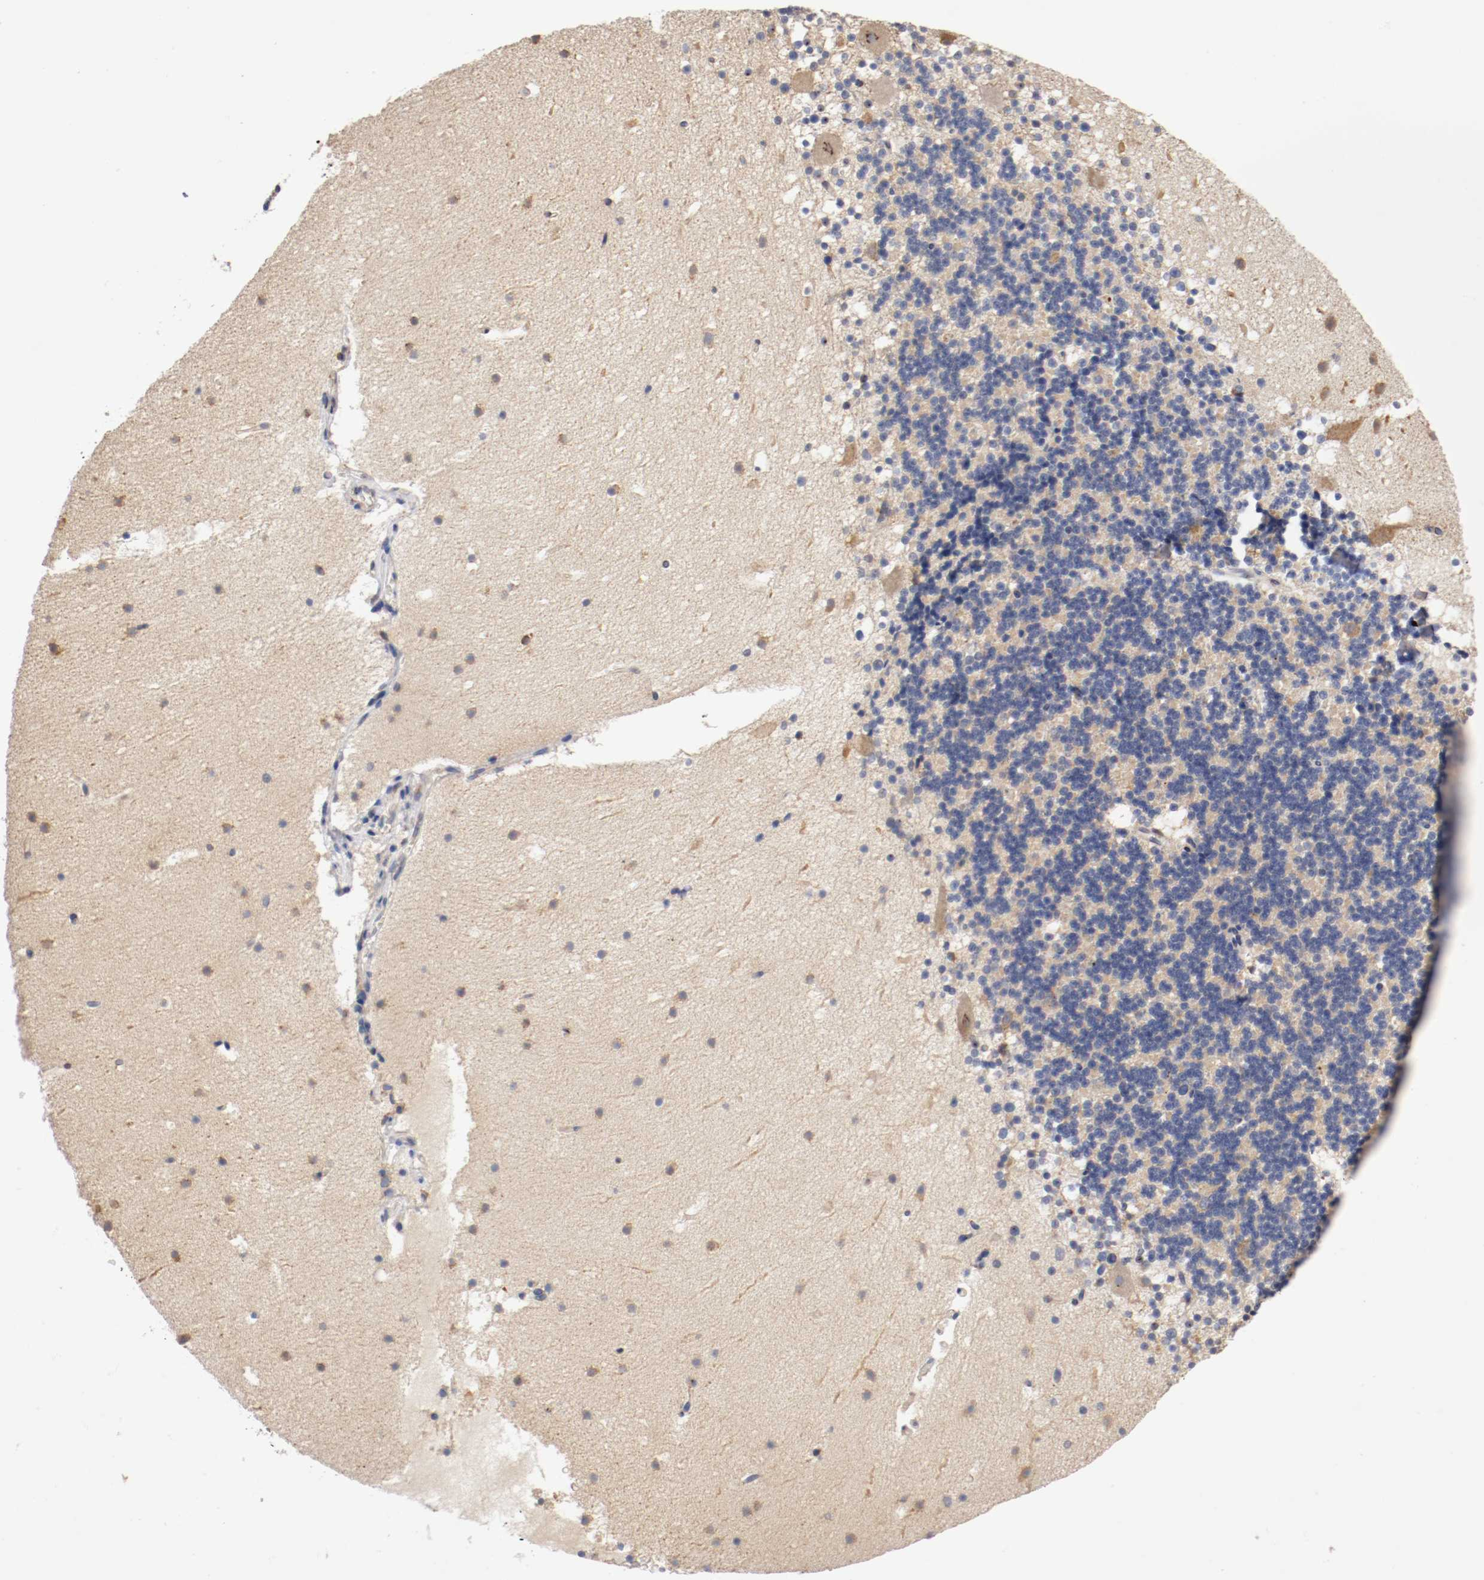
{"staining": {"intensity": "weak", "quantity": ">75%", "location": "cytoplasmic/membranous"}, "tissue": "cerebellum", "cell_type": "Cells in granular layer", "image_type": "normal", "snomed": [{"axis": "morphology", "description": "Normal tissue, NOS"}, {"axis": "topography", "description": "Cerebellum"}], "caption": "A histopathology image of human cerebellum stained for a protein reveals weak cytoplasmic/membranous brown staining in cells in granular layer. (DAB (3,3'-diaminobenzidine) IHC, brown staining for protein, blue staining for nuclei).", "gene": "TNFSF12", "patient": {"sex": "male", "age": 45}}